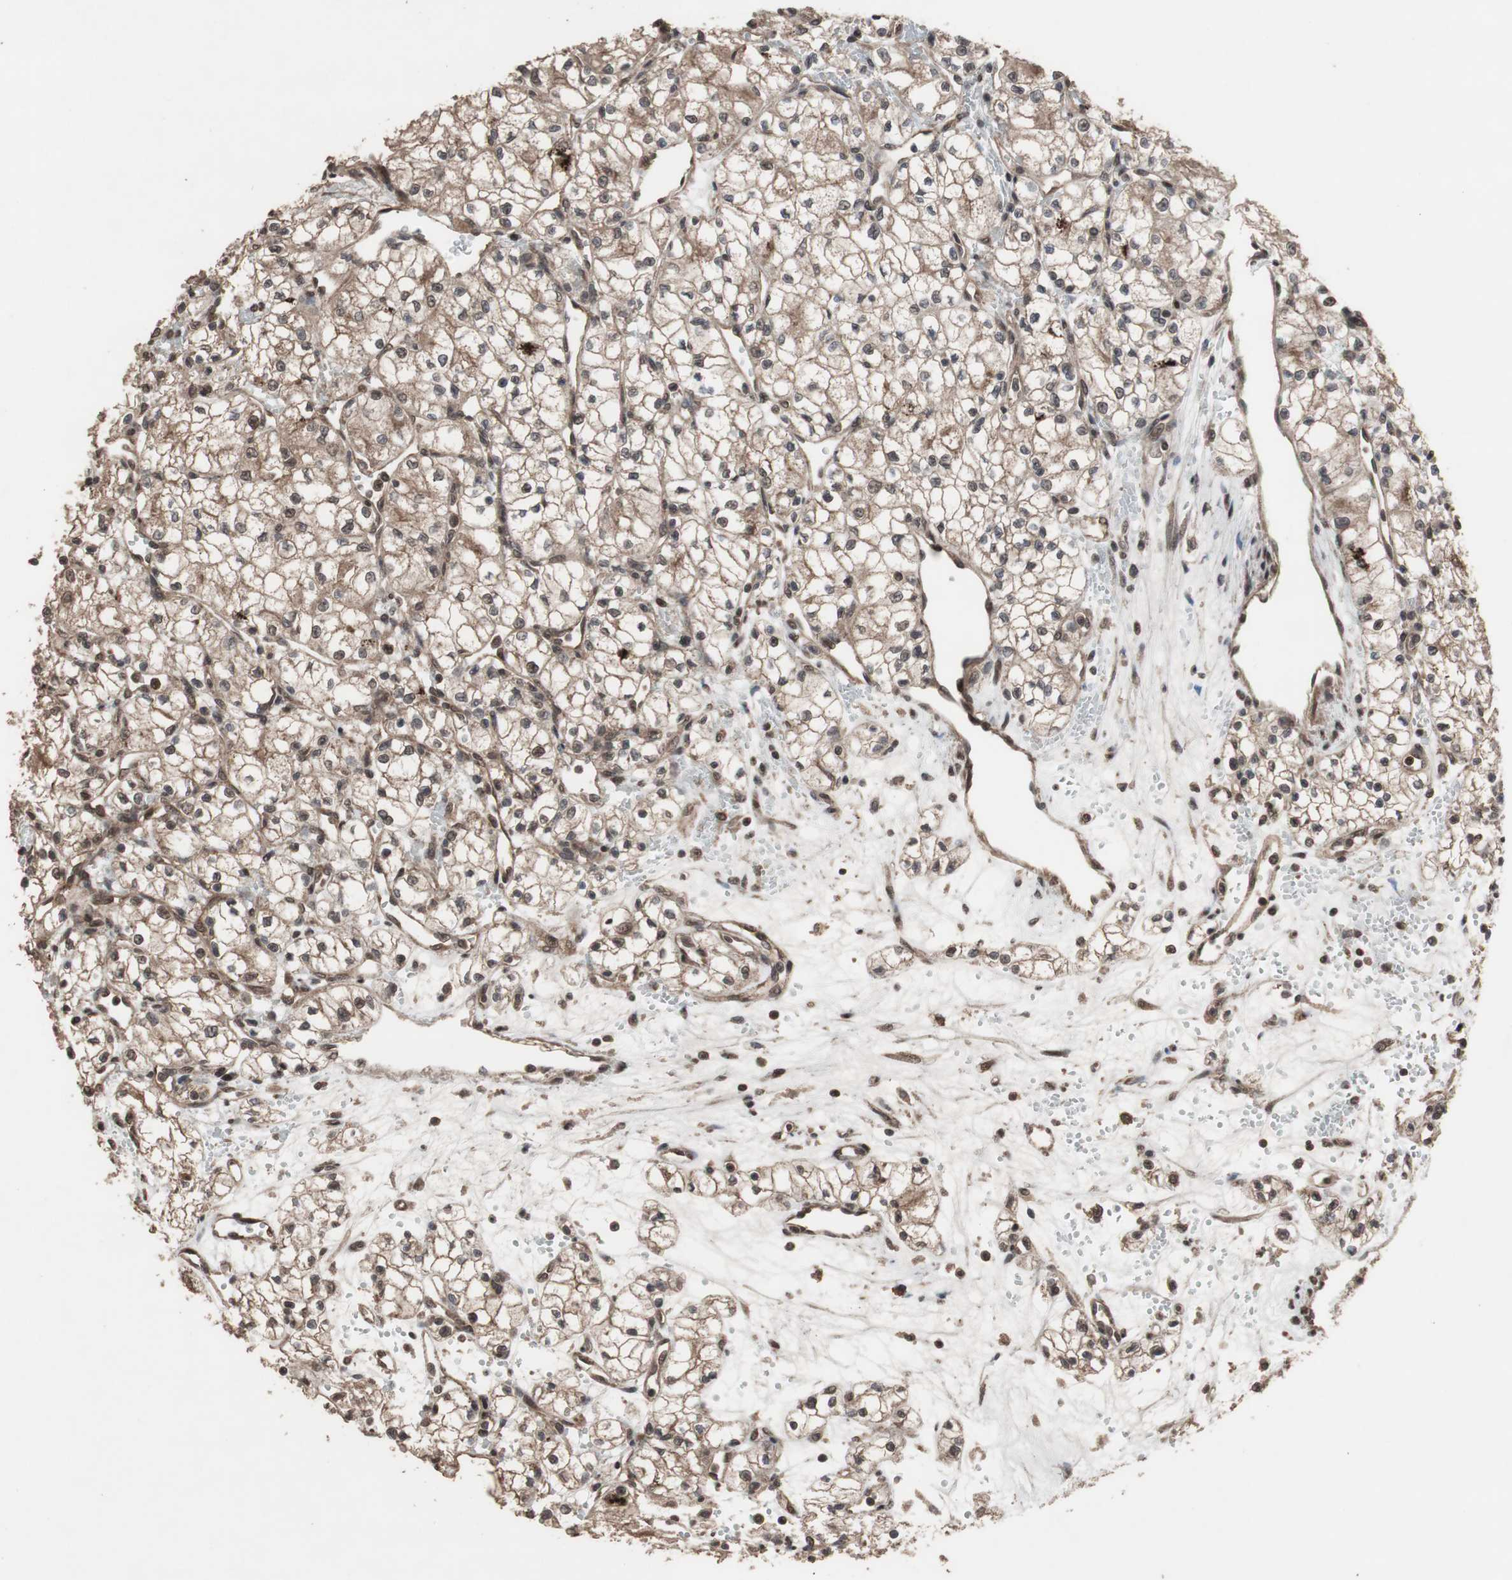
{"staining": {"intensity": "moderate", "quantity": "25%-75%", "location": "cytoplasmic/membranous"}, "tissue": "renal cancer", "cell_type": "Tumor cells", "image_type": "cancer", "snomed": [{"axis": "morphology", "description": "Normal tissue, NOS"}, {"axis": "morphology", "description": "Adenocarcinoma, NOS"}, {"axis": "topography", "description": "Kidney"}], "caption": "An image showing moderate cytoplasmic/membranous positivity in approximately 25%-75% of tumor cells in renal adenocarcinoma, as visualized by brown immunohistochemical staining.", "gene": "KANSL1", "patient": {"sex": "male", "age": 59}}